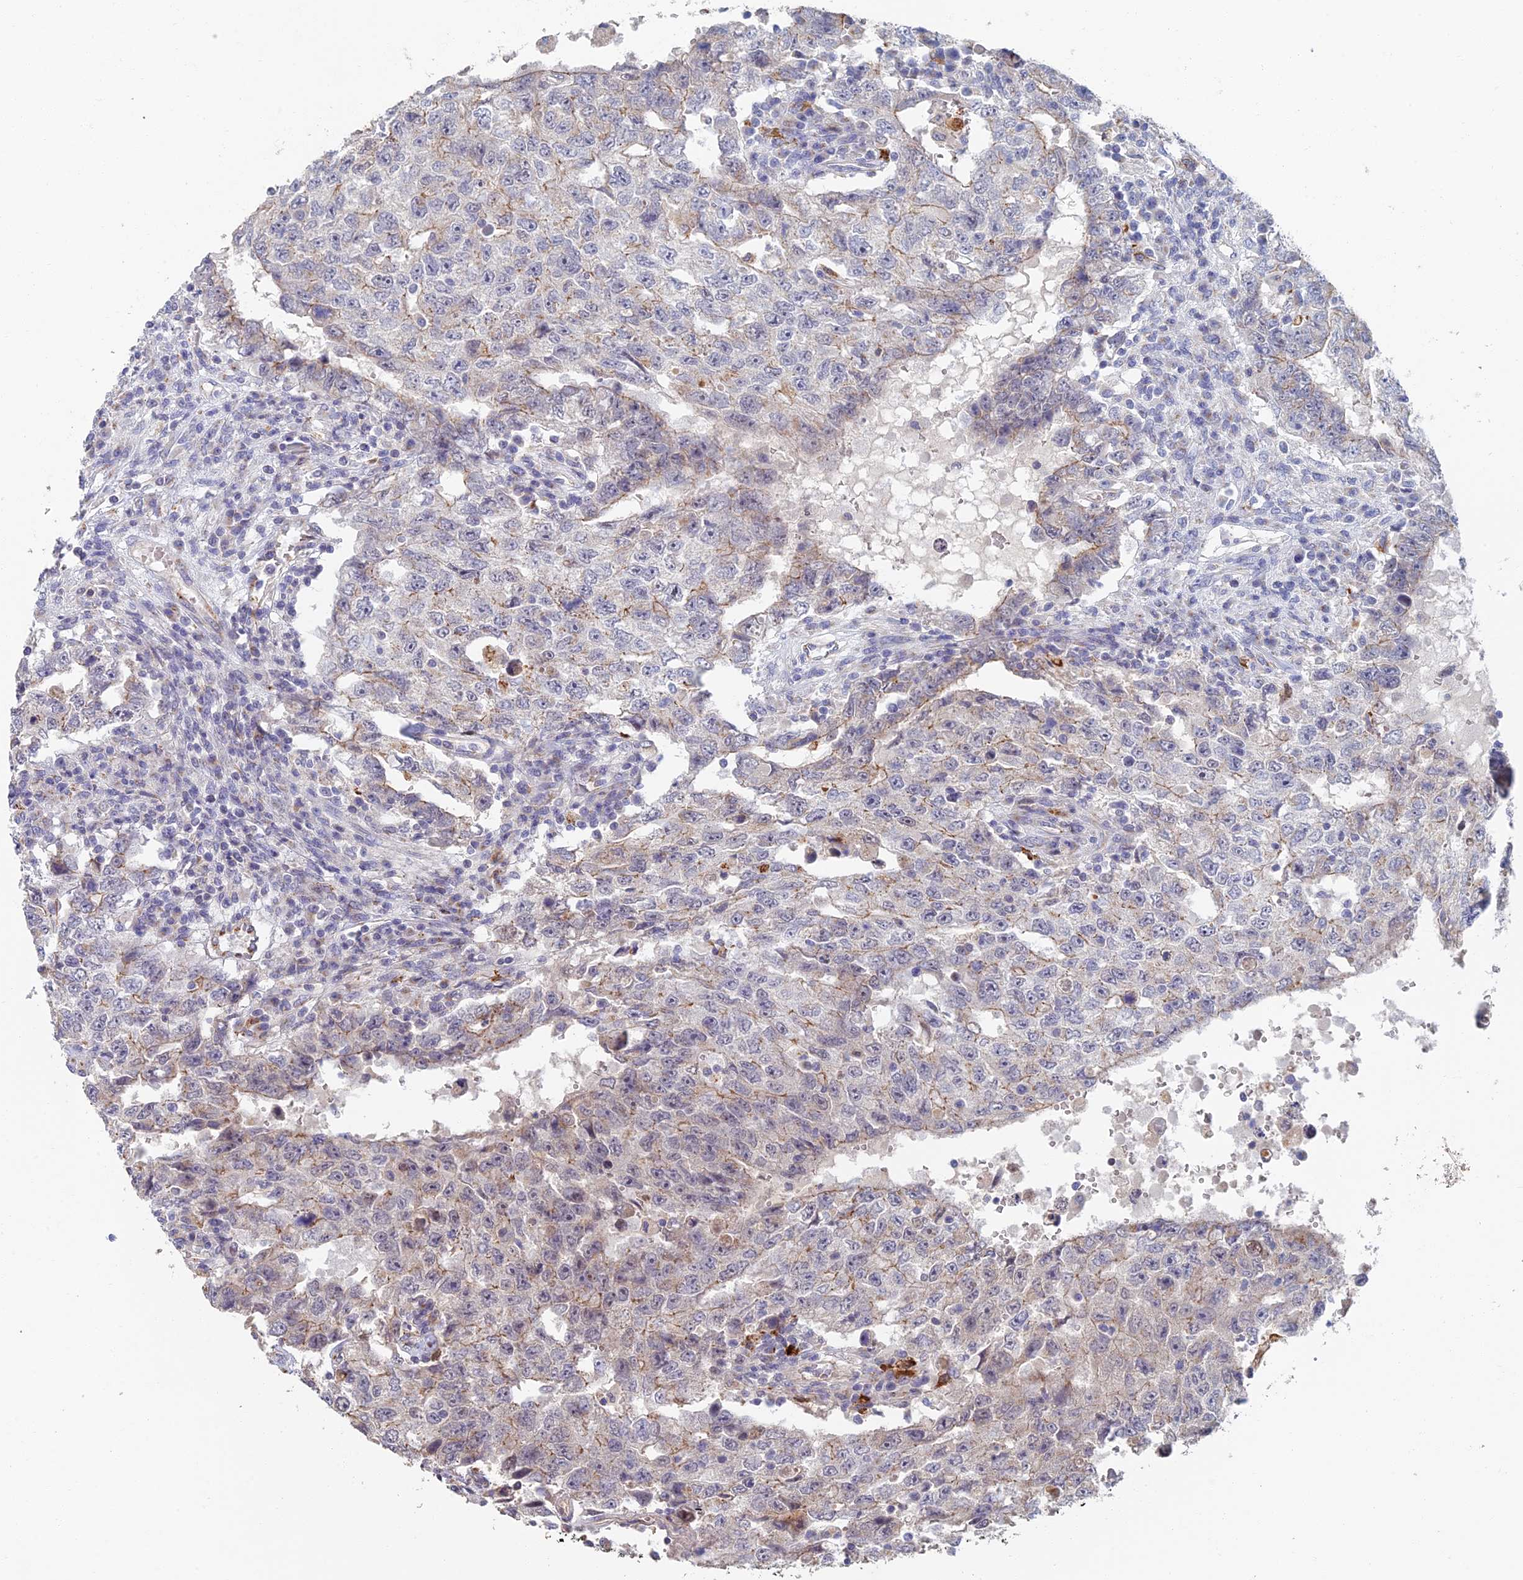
{"staining": {"intensity": "moderate", "quantity": "<25%", "location": "cytoplasmic/membranous"}, "tissue": "testis cancer", "cell_type": "Tumor cells", "image_type": "cancer", "snomed": [{"axis": "morphology", "description": "Carcinoma, Embryonal, NOS"}, {"axis": "topography", "description": "Testis"}], "caption": "Immunohistochemistry image of testis cancer stained for a protein (brown), which exhibits low levels of moderate cytoplasmic/membranous staining in approximately <25% of tumor cells.", "gene": "GPATCH1", "patient": {"sex": "male", "age": 26}}